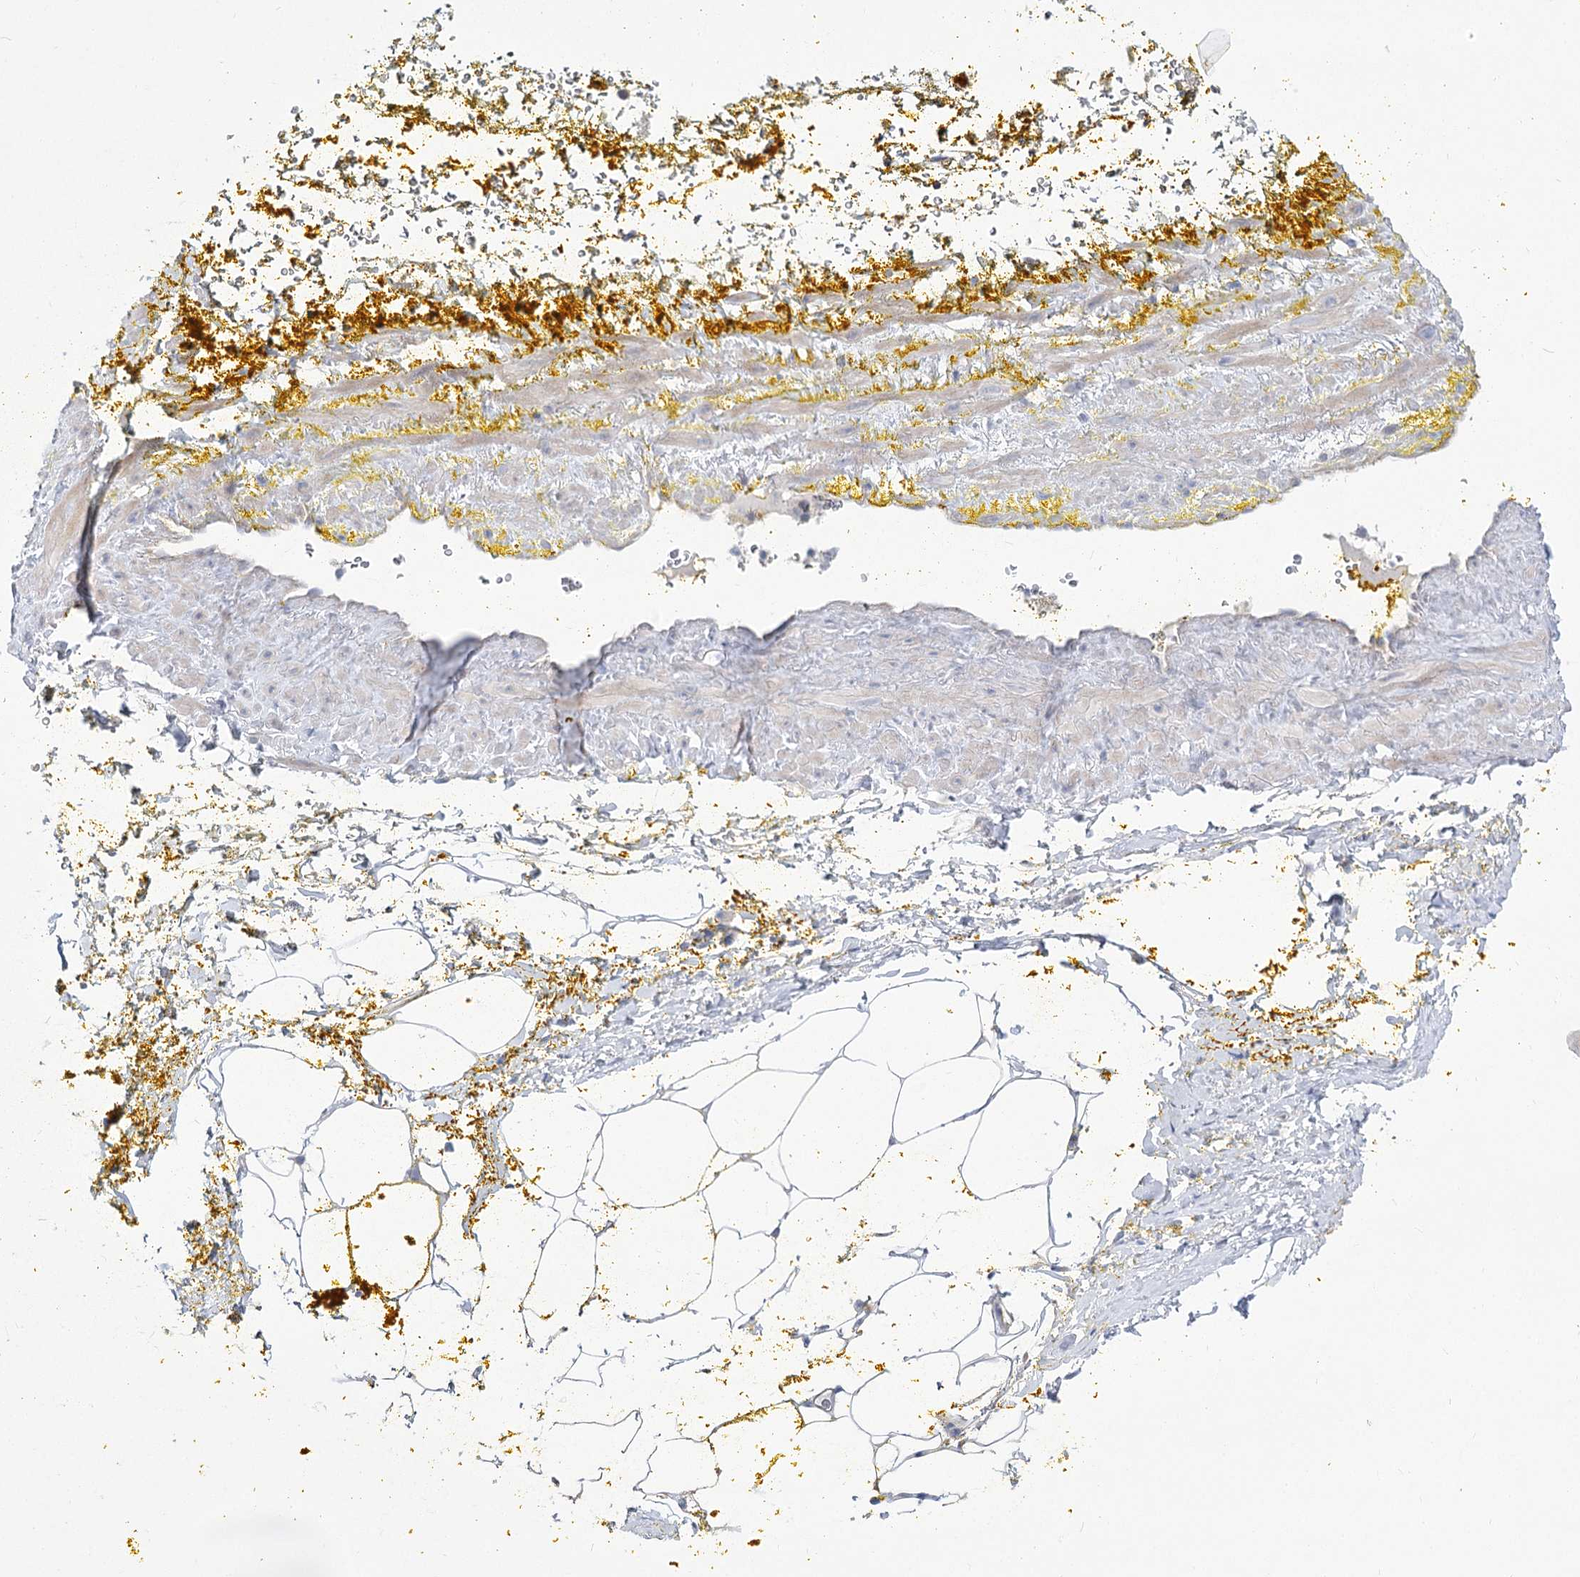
{"staining": {"intensity": "negative", "quantity": "none", "location": "none"}, "tissue": "adipose tissue", "cell_type": "Adipocytes", "image_type": "normal", "snomed": [{"axis": "morphology", "description": "Normal tissue, NOS"}, {"axis": "morphology", "description": "Adenocarcinoma, Low grade"}, {"axis": "topography", "description": "Prostate"}, {"axis": "topography", "description": "Peripheral nerve tissue"}], "caption": "A micrograph of adipose tissue stained for a protein demonstrates no brown staining in adipocytes.", "gene": "HELT", "patient": {"sex": "male", "age": 63}}